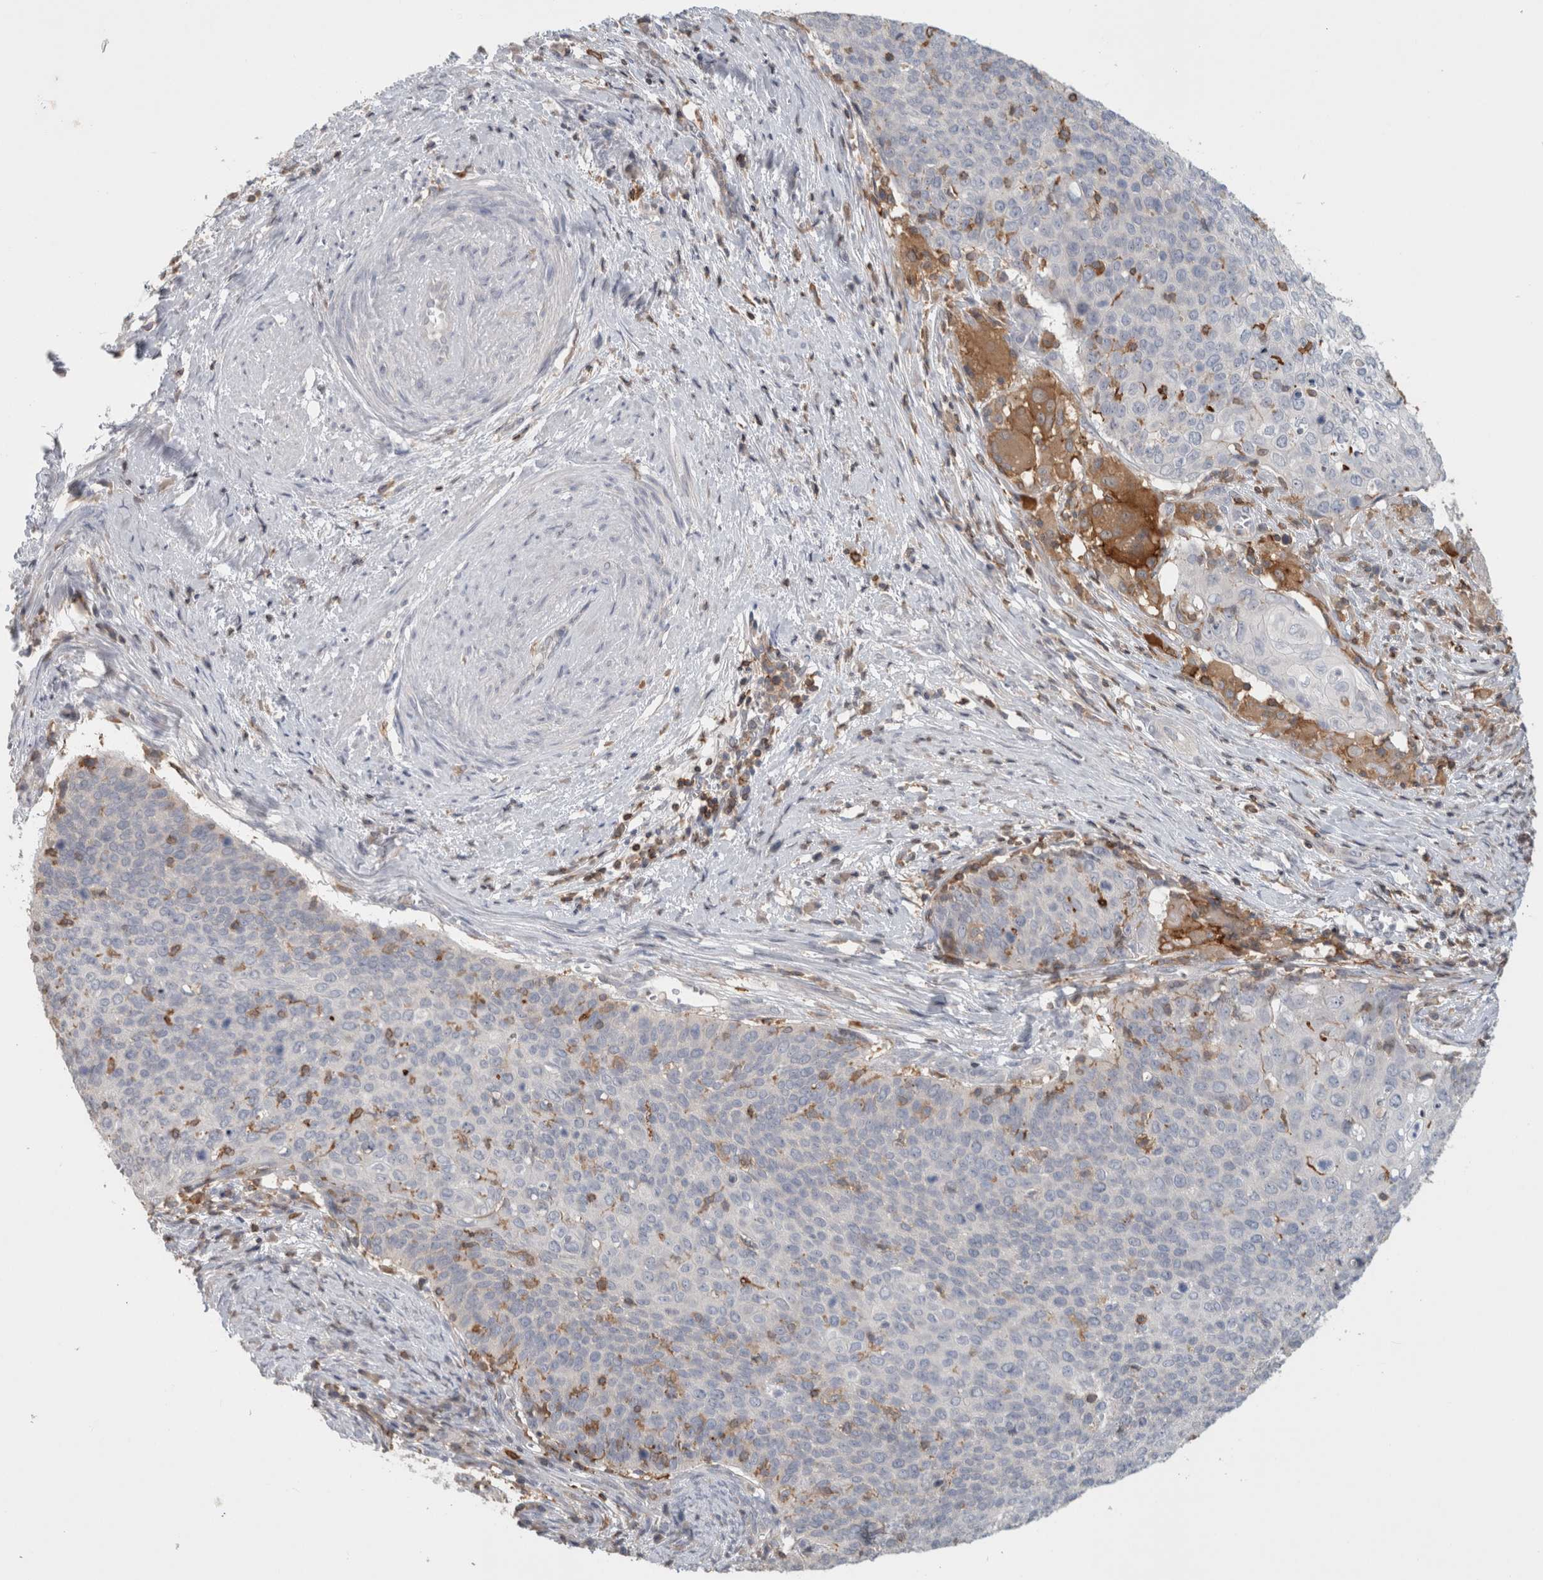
{"staining": {"intensity": "negative", "quantity": "none", "location": "none"}, "tissue": "cervical cancer", "cell_type": "Tumor cells", "image_type": "cancer", "snomed": [{"axis": "morphology", "description": "Squamous cell carcinoma, NOS"}, {"axis": "topography", "description": "Cervix"}], "caption": "Human cervical cancer (squamous cell carcinoma) stained for a protein using IHC shows no expression in tumor cells.", "gene": "GFRA2", "patient": {"sex": "female", "age": 39}}